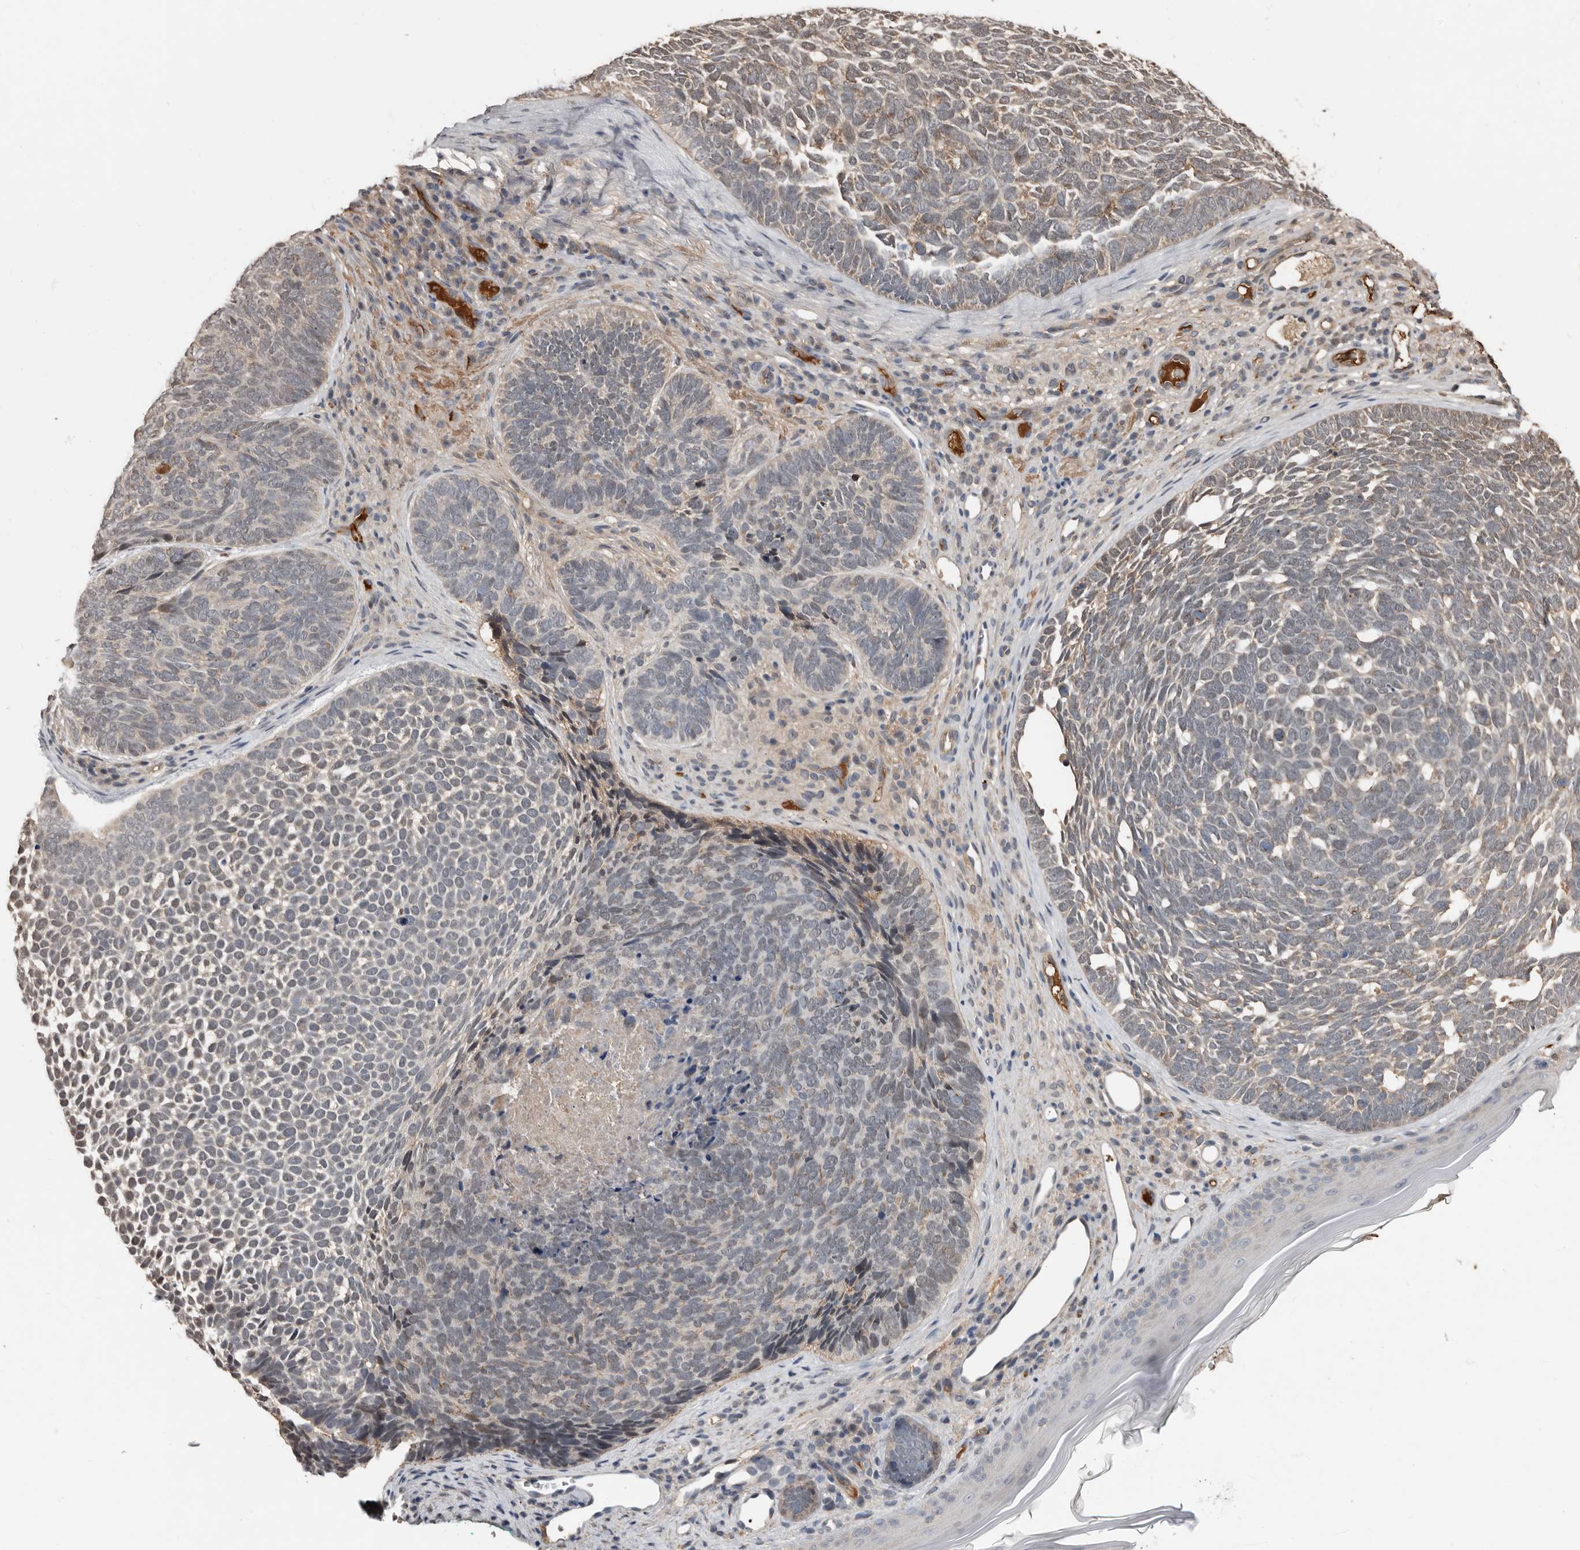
{"staining": {"intensity": "weak", "quantity": "<25%", "location": "cytoplasmic/membranous"}, "tissue": "skin cancer", "cell_type": "Tumor cells", "image_type": "cancer", "snomed": [{"axis": "morphology", "description": "Basal cell carcinoma"}, {"axis": "topography", "description": "Skin"}], "caption": "The immunohistochemistry micrograph has no significant expression in tumor cells of skin basal cell carcinoma tissue.", "gene": "LRGUK", "patient": {"sex": "female", "age": 85}}